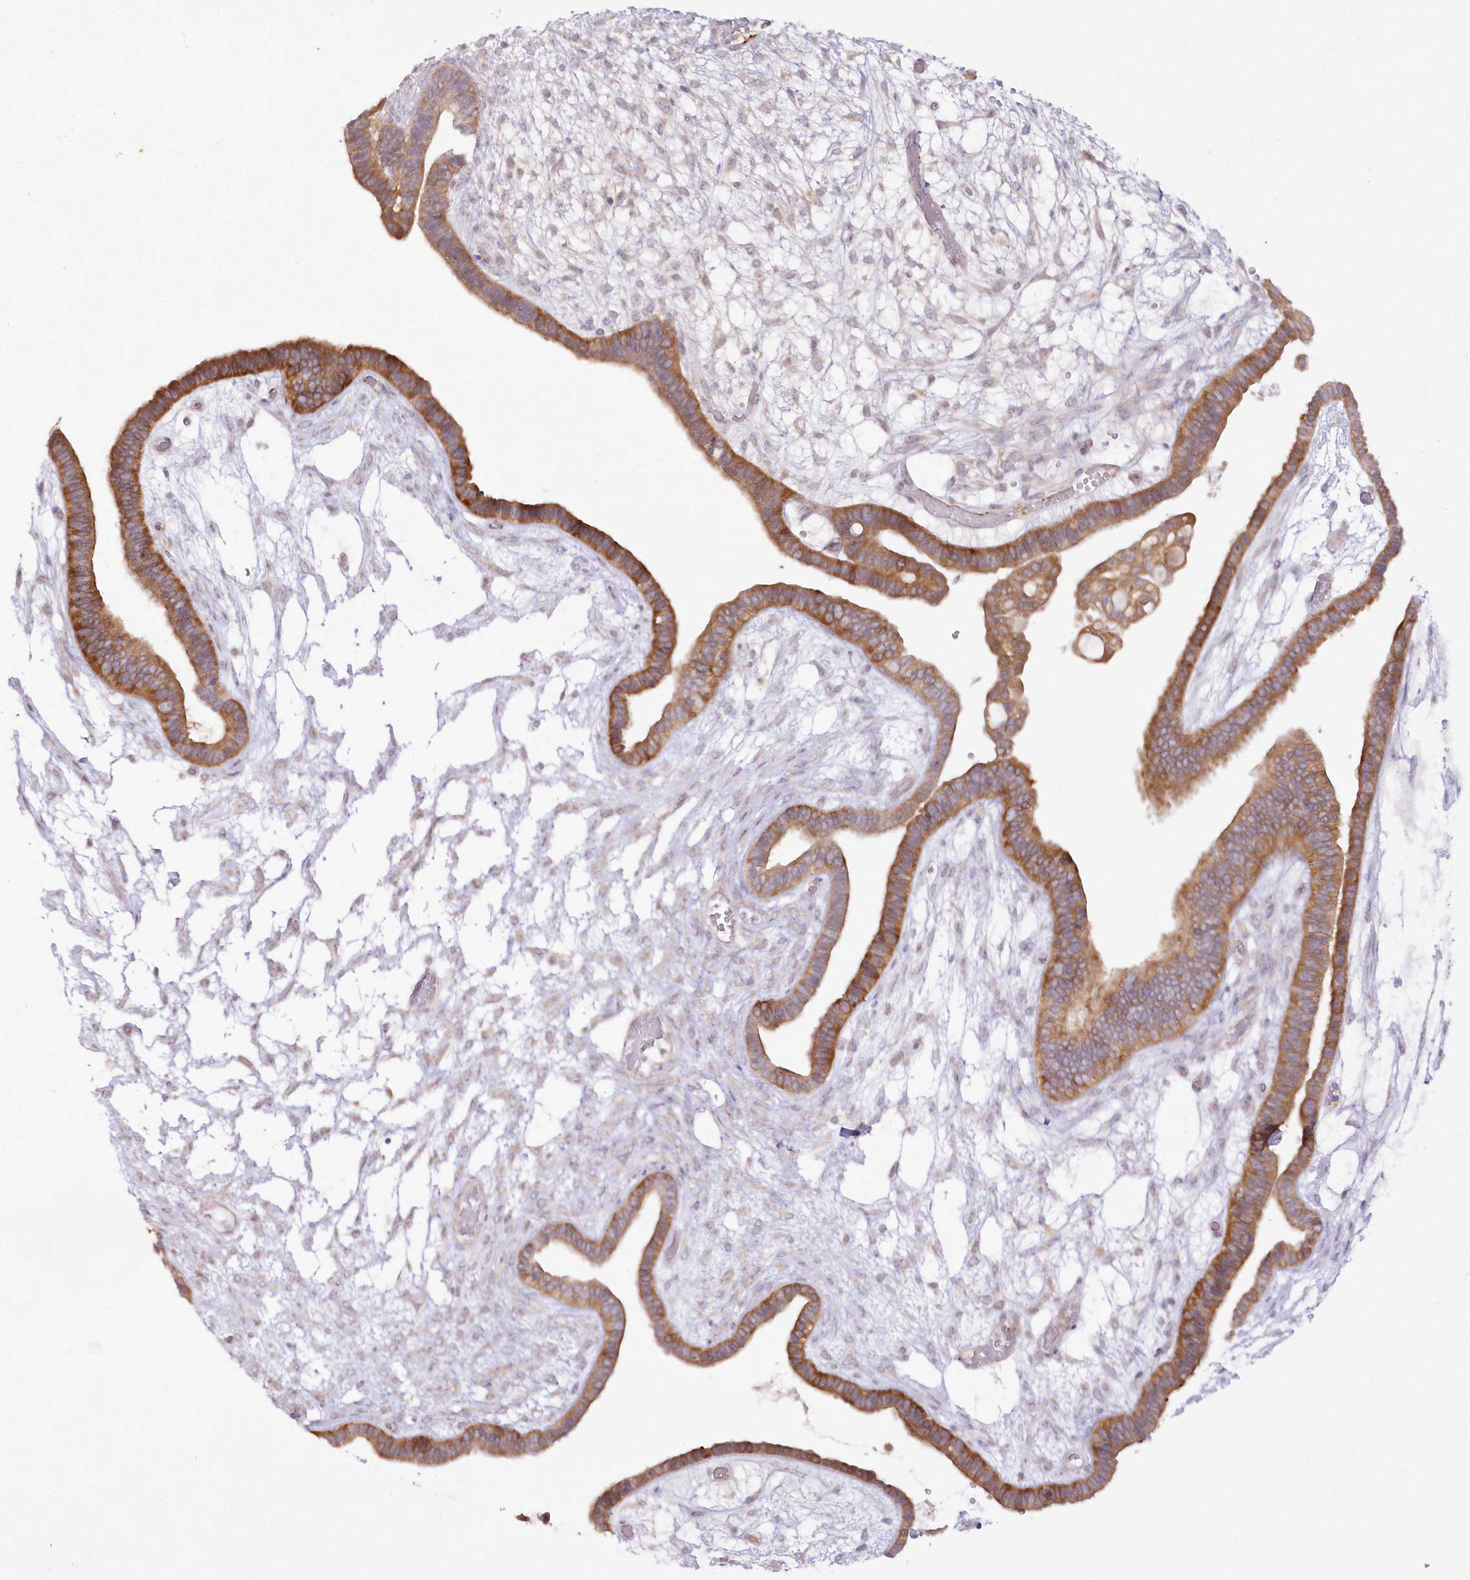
{"staining": {"intensity": "moderate", "quantity": ">75%", "location": "cytoplasmic/membranous"}, "tissue": "ovarian cancer", "cell_type": "Tumor cells", "image_type": "cancer", "snomed": [{"axis": "morphology", "description": "Cystadenocarcinoma, serous, NOS"}, {"axis": "topography", "description": "Ovary"}], "caption": "There is medium levels of moderate cytoplasmic/membranous staining in tumor cells of ovarian cancer (serous cystadenocarcinoma), as demonstrated by immunohistochemical staining (brown color).", "gene": "IPMK", "patient": {"sex": "female", "age": 56}}